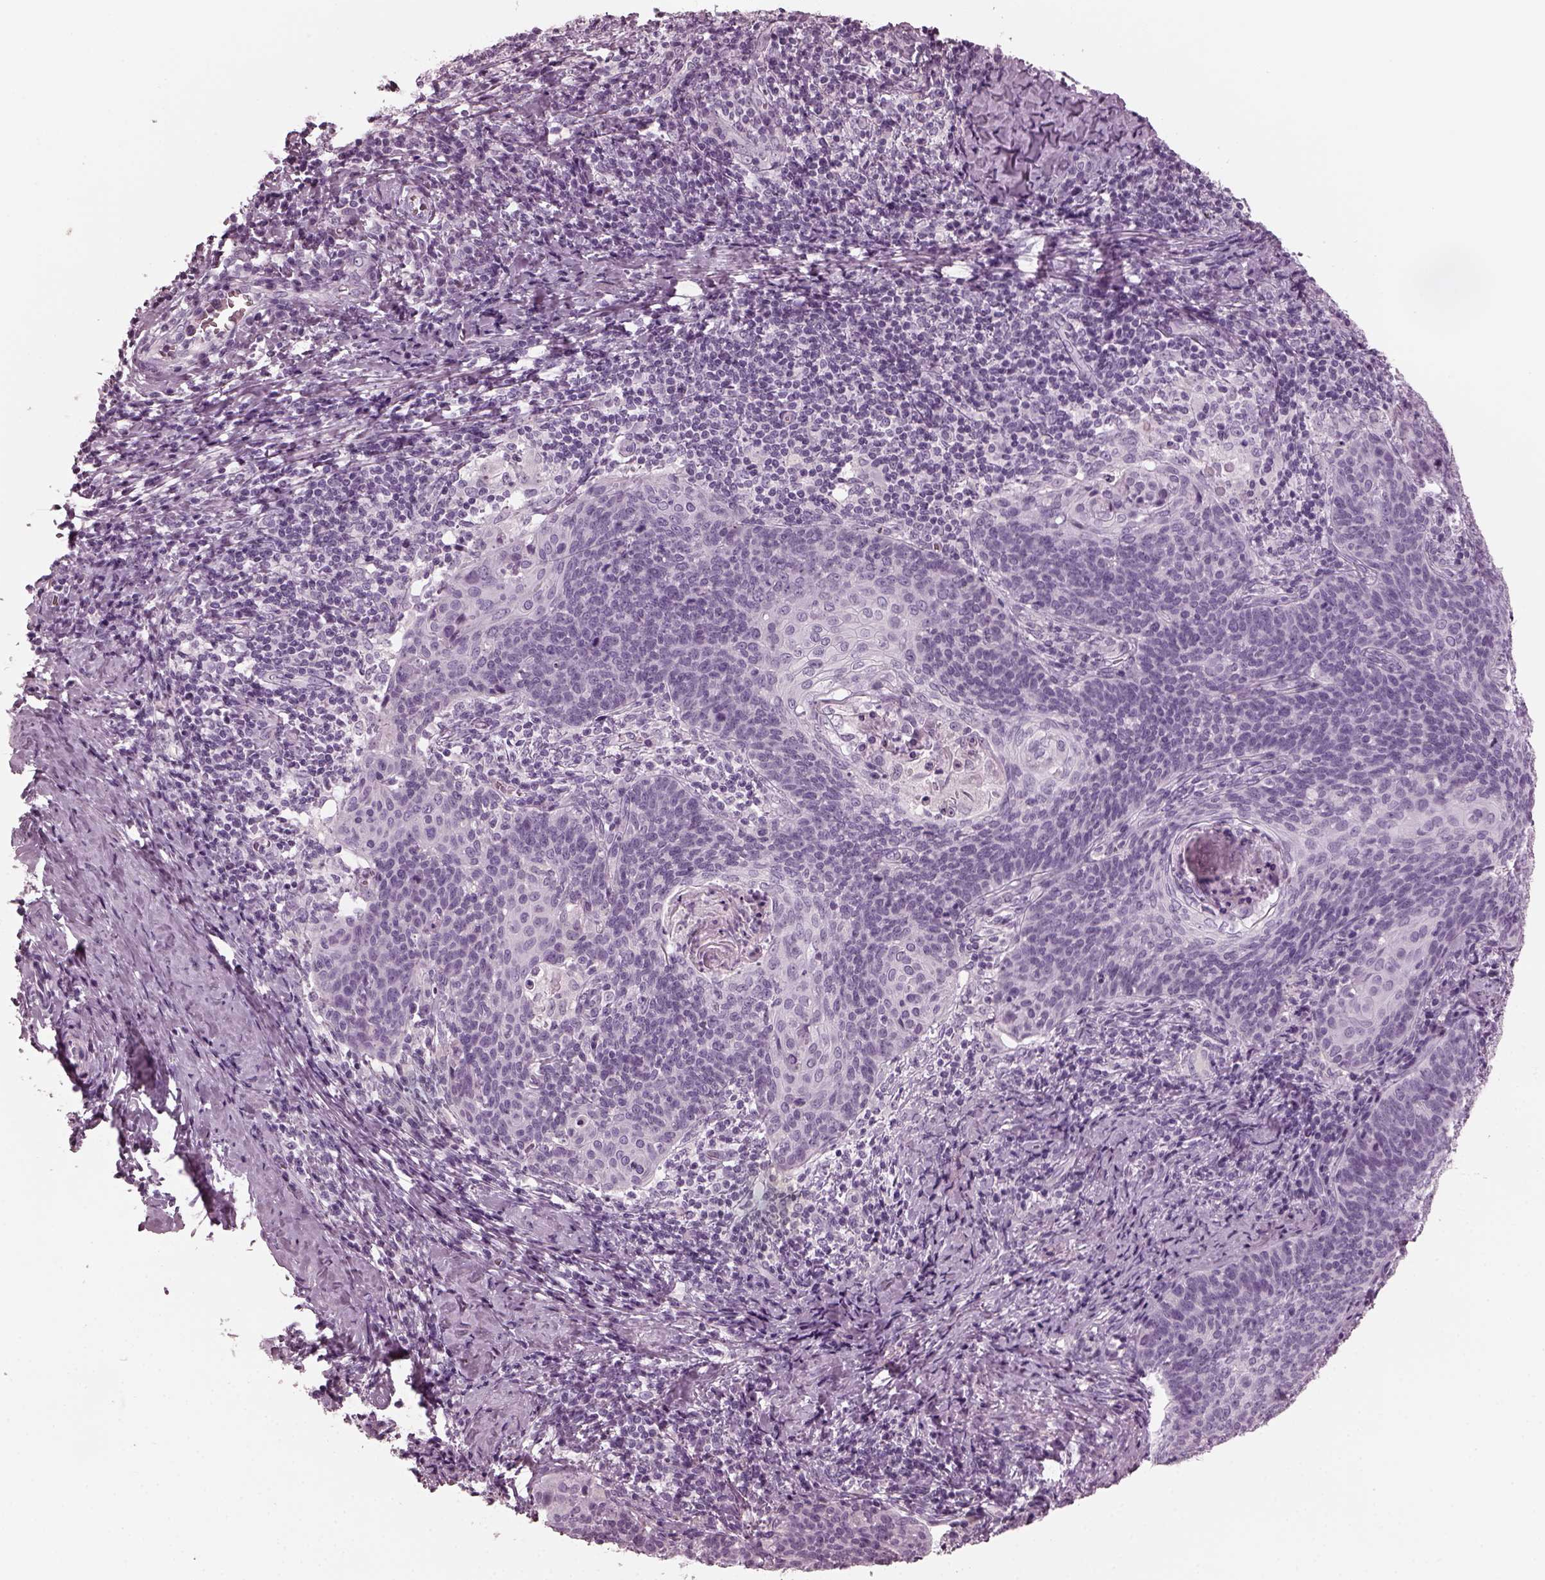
{"staining": {"intensity": "negative", "quantity": "none", "location": "none"}, "tissue": "cervical cancer", "cell_type": "Tumor cells", "image_type": "cancer", "snomed": [{"axis": "morphology", "description": "Normal tissue, NOS"}, {"axis": "morphology", "description": "Squamous cell carcinoma, NOS"}, {"axis": "topography", "description": "Cervix"}], "caption": "Tumor cells show no significant protein expression in cervical cancer.", "gene": "RCVRN", "patient": {"sex": "female", "age": 39}}